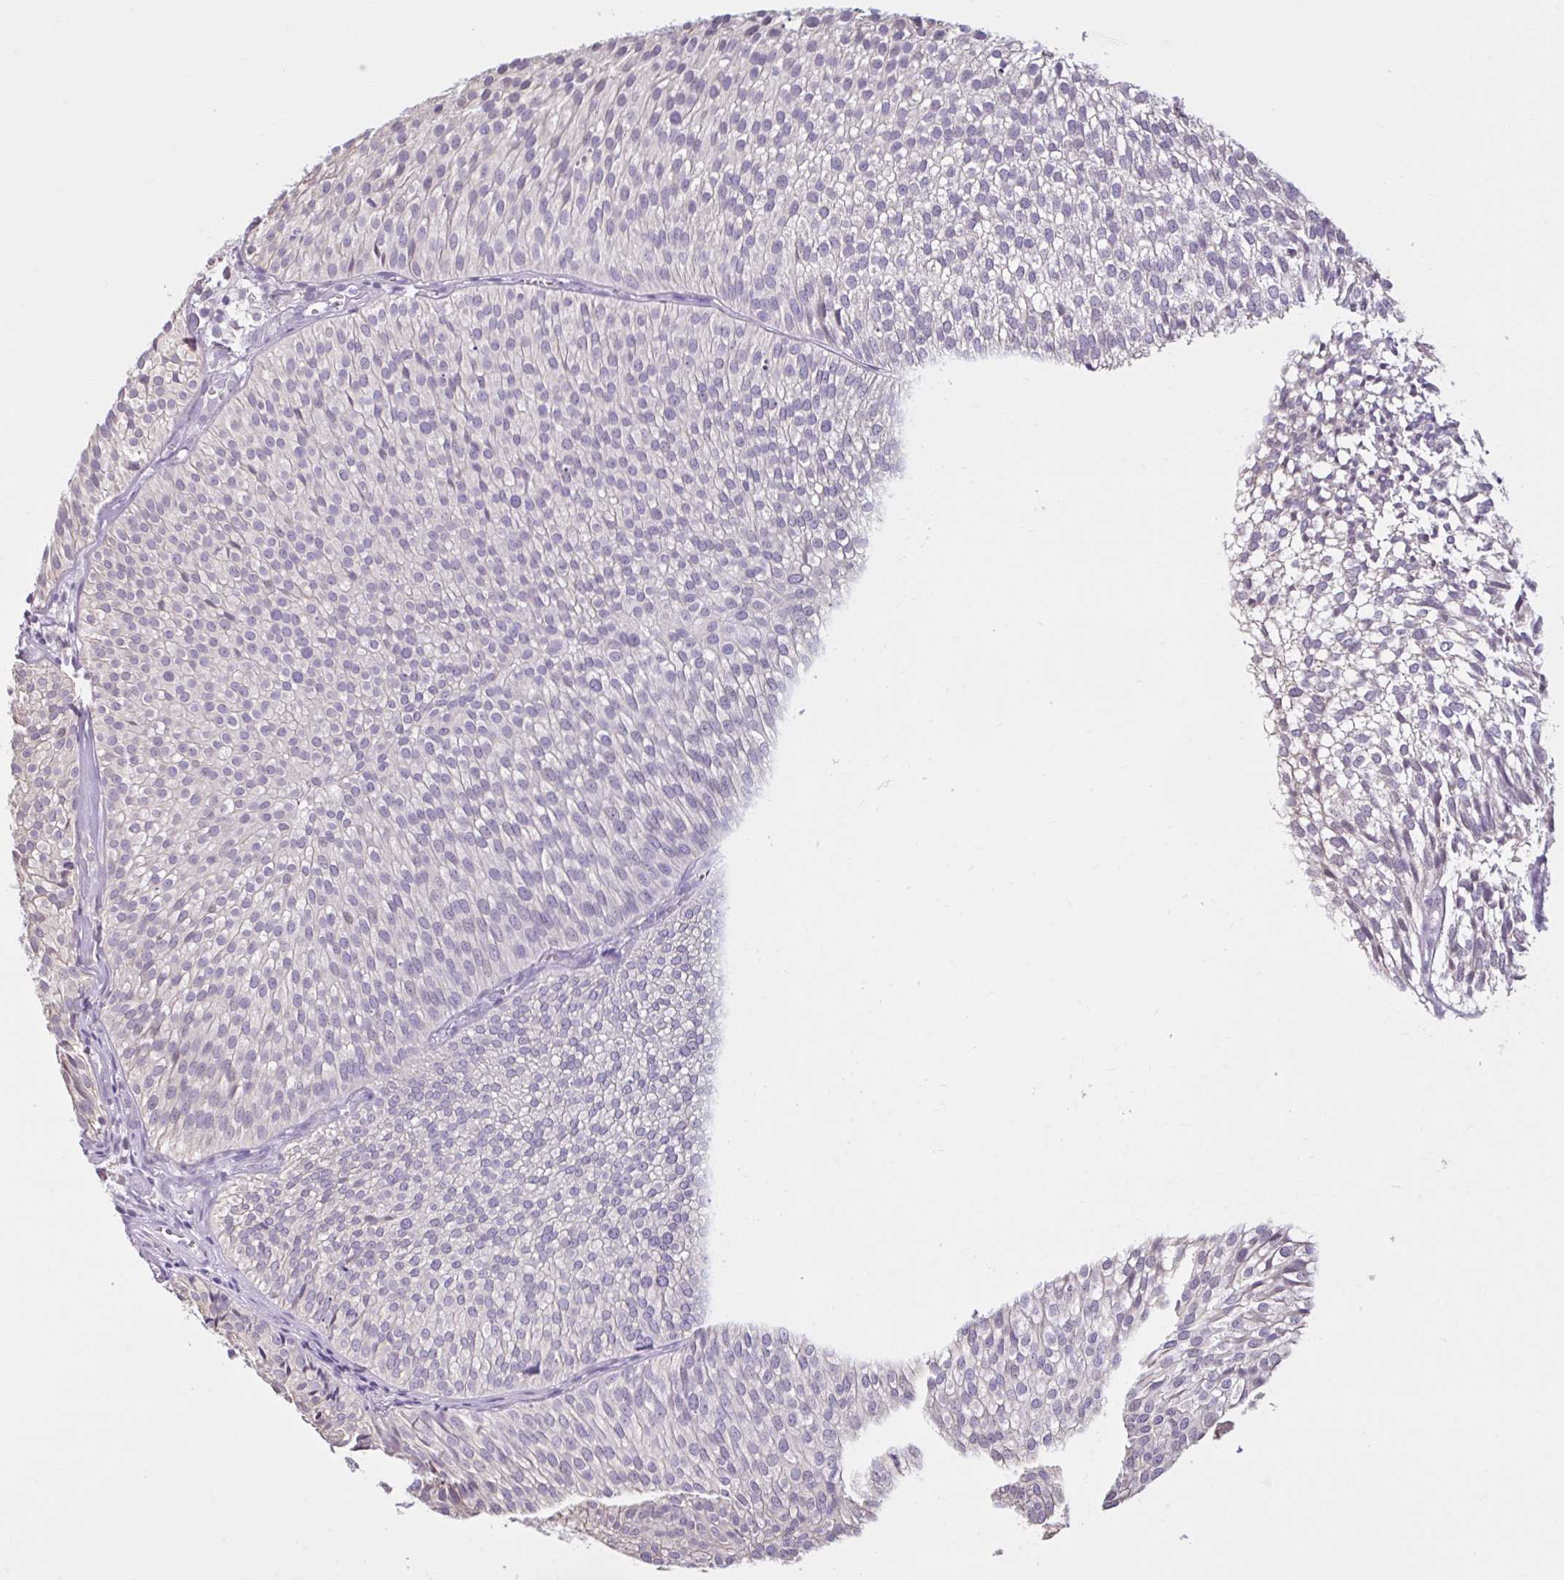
{"staining": {"intensity": "negative", "quantity": "none", "location": "none"}, "tissue": "urothelial cancer", "cell_type": "Tumor cells", "image_type": "cancer", "snomed": [{"axis": "morphology", "description": "Urothelial carcinoma, Low grade"}, {"axis": "topography", "description": "Urinary bladder"}], "caption": "Immunohistochemical staining of human urothelial carcinoma (low-grade) displays no significant staining in tumor cells. (DAB IHC with hematoxylin counter stain).", "gene": "CDH19", "patient": {"sex": "male", "age": 91}}